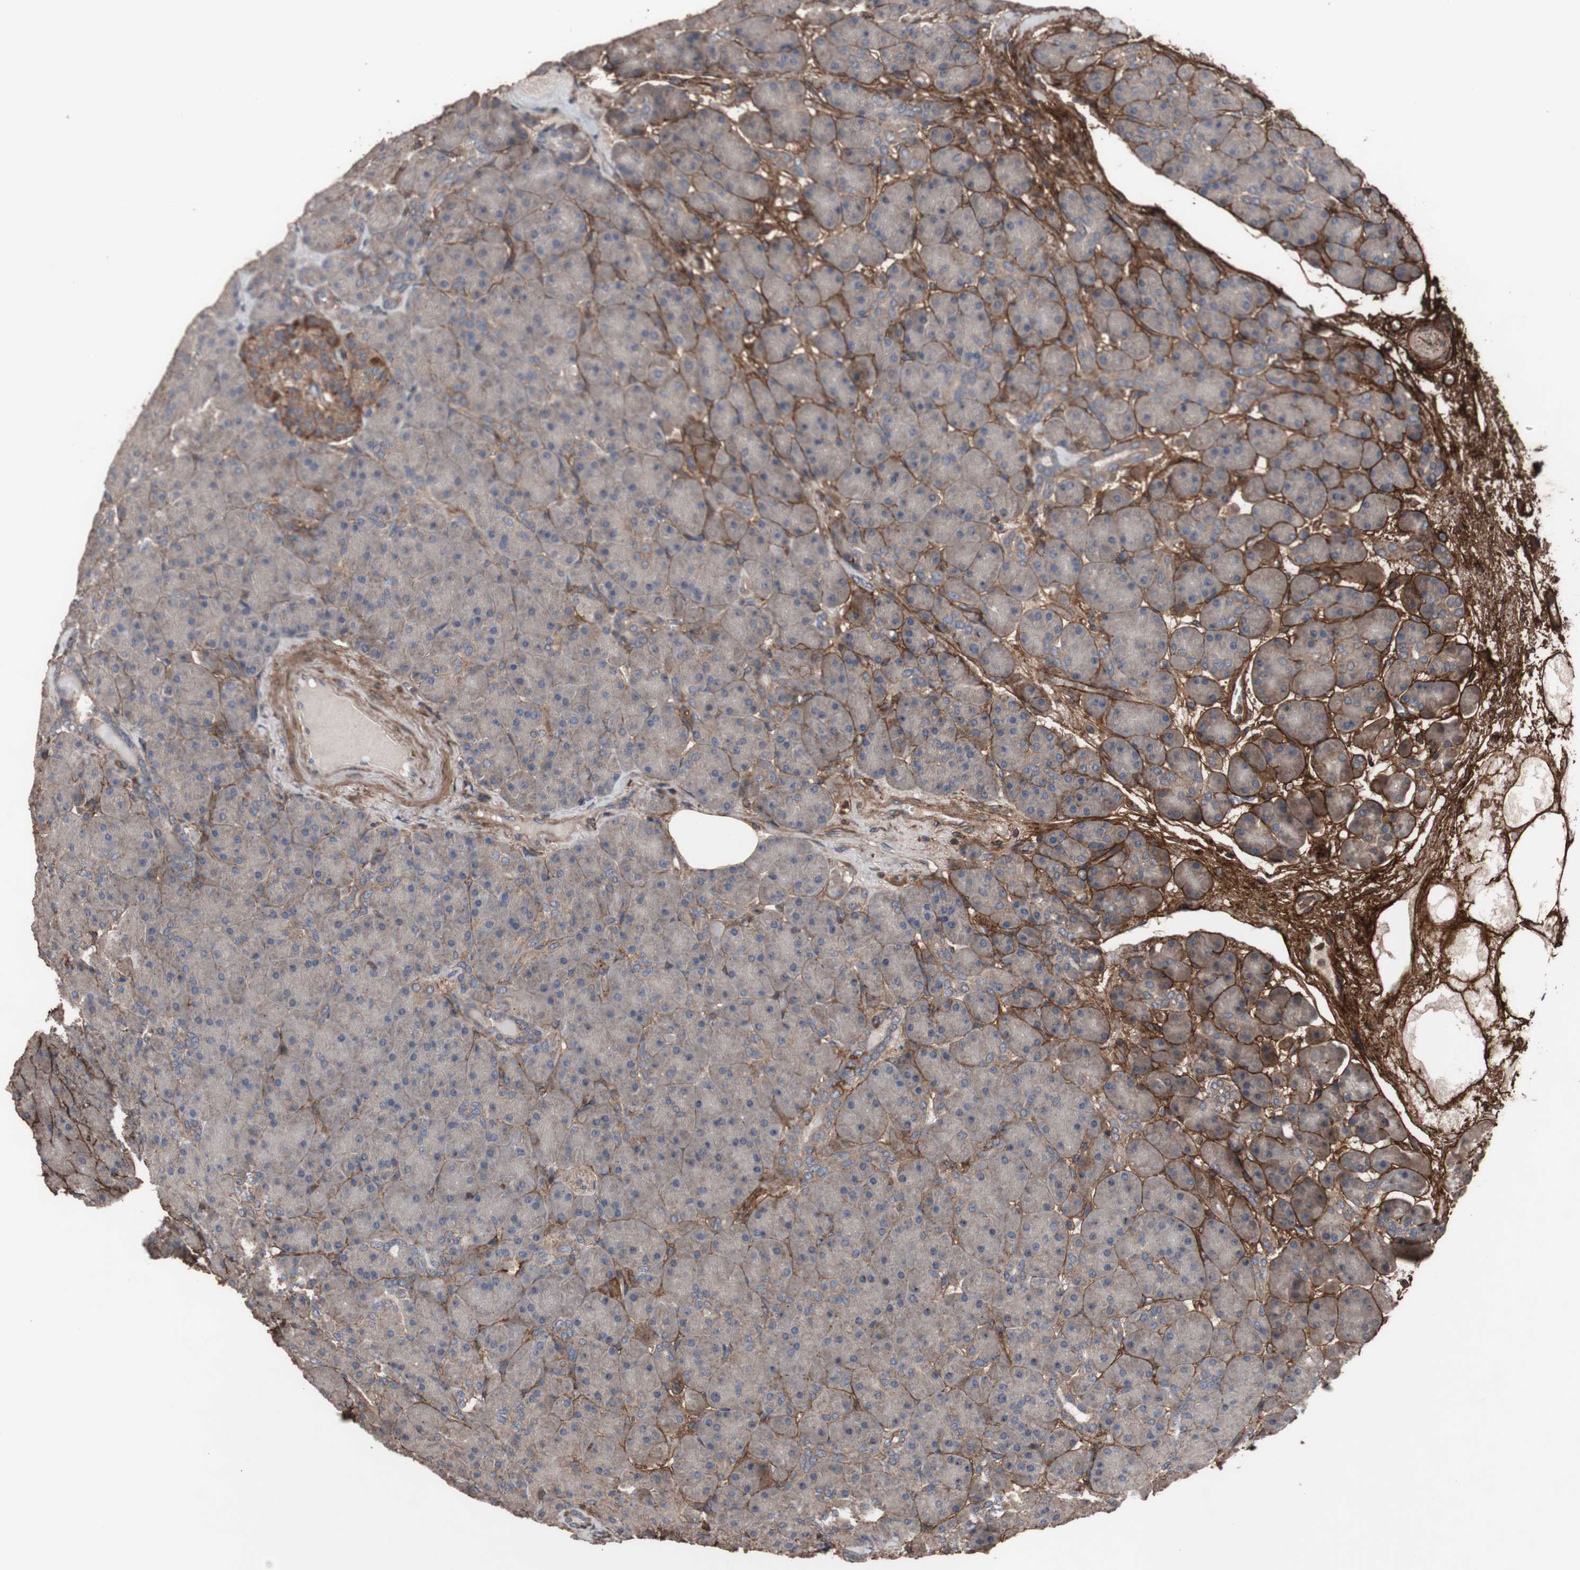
{"staining": {"intensity": "negative", "quantity": "none", "location": "none"}, "tissue": "pancreas", "cell_type": "Exocrine glandular cells", "image_type": "normal", "snomed": [{"axis": "morphology", "description": "Normal tissue, NOS"}, {"axis": "topography", "description": "Pancreas"}], "caption": "Exocrine glandular cells are negative for brown protein staining in unremarkable pancreas. (IHC, brightfield microscopy, high magnification).", "gene": "COL6A2", "patient": {"sex": "male", "age": 66}}